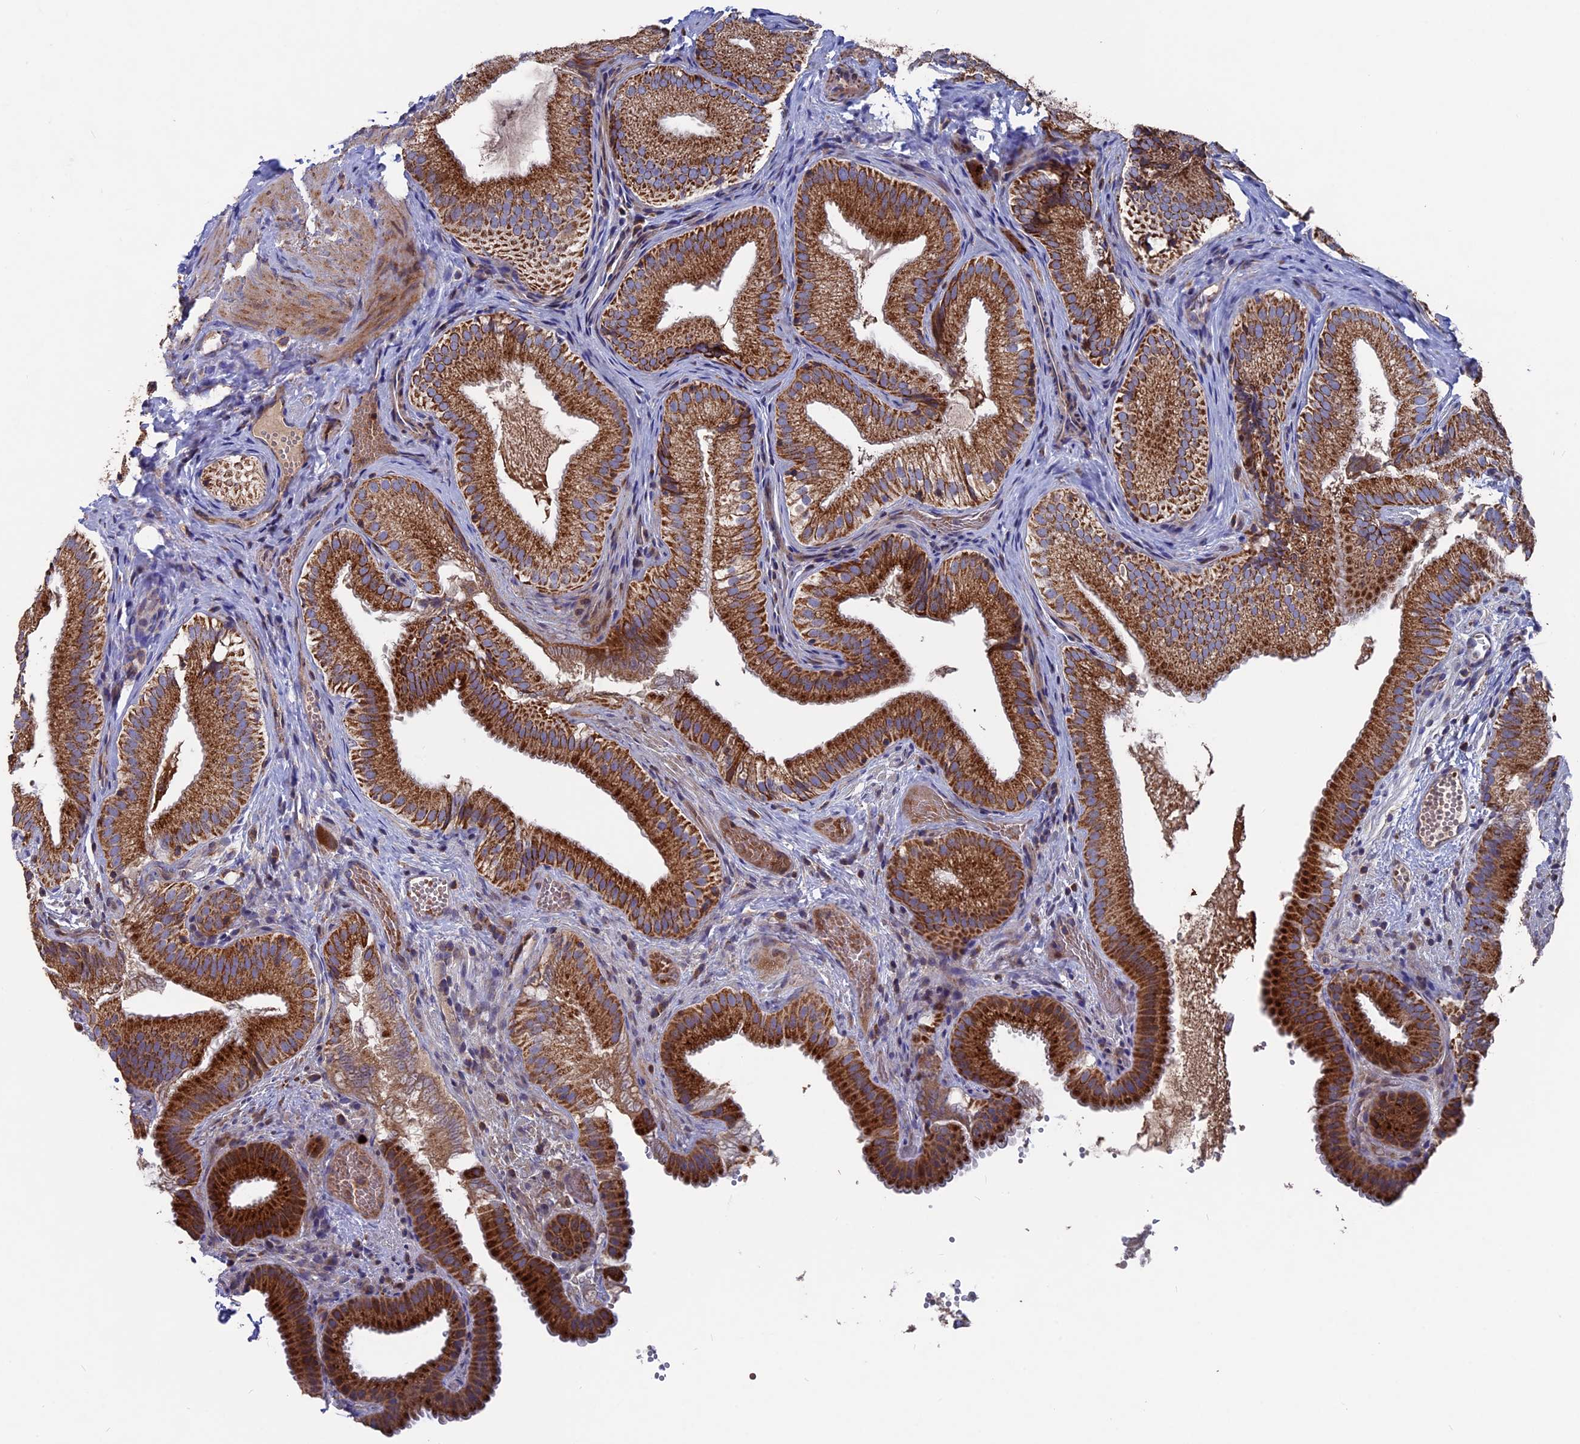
{"staining": {"intensity": "strong", "quantity": ">75%", "location": "cytoplasmic/membranous"}, "tissue": "gallbladder", "cell_type": "Glandular cells", "image_type": "normal", "snomed": [{"axis": "morphology", "description": "Normal tissue, NOS"}, {"axis": "topography", "description": "Gallbladder"}], "caption": "High-magnification brightfield microscopy of unremarkable gallbladder stained with DAB (3,3'-diaminobenzidine) (brown) and counterstained with hematoxylin (blue). glandular cells exhibit strong cytoplasmic/membranous staining is appreciated in approximately>75% of cells.", "gene": "TGFA", "patient": {"sex": "female", "age": 30}}